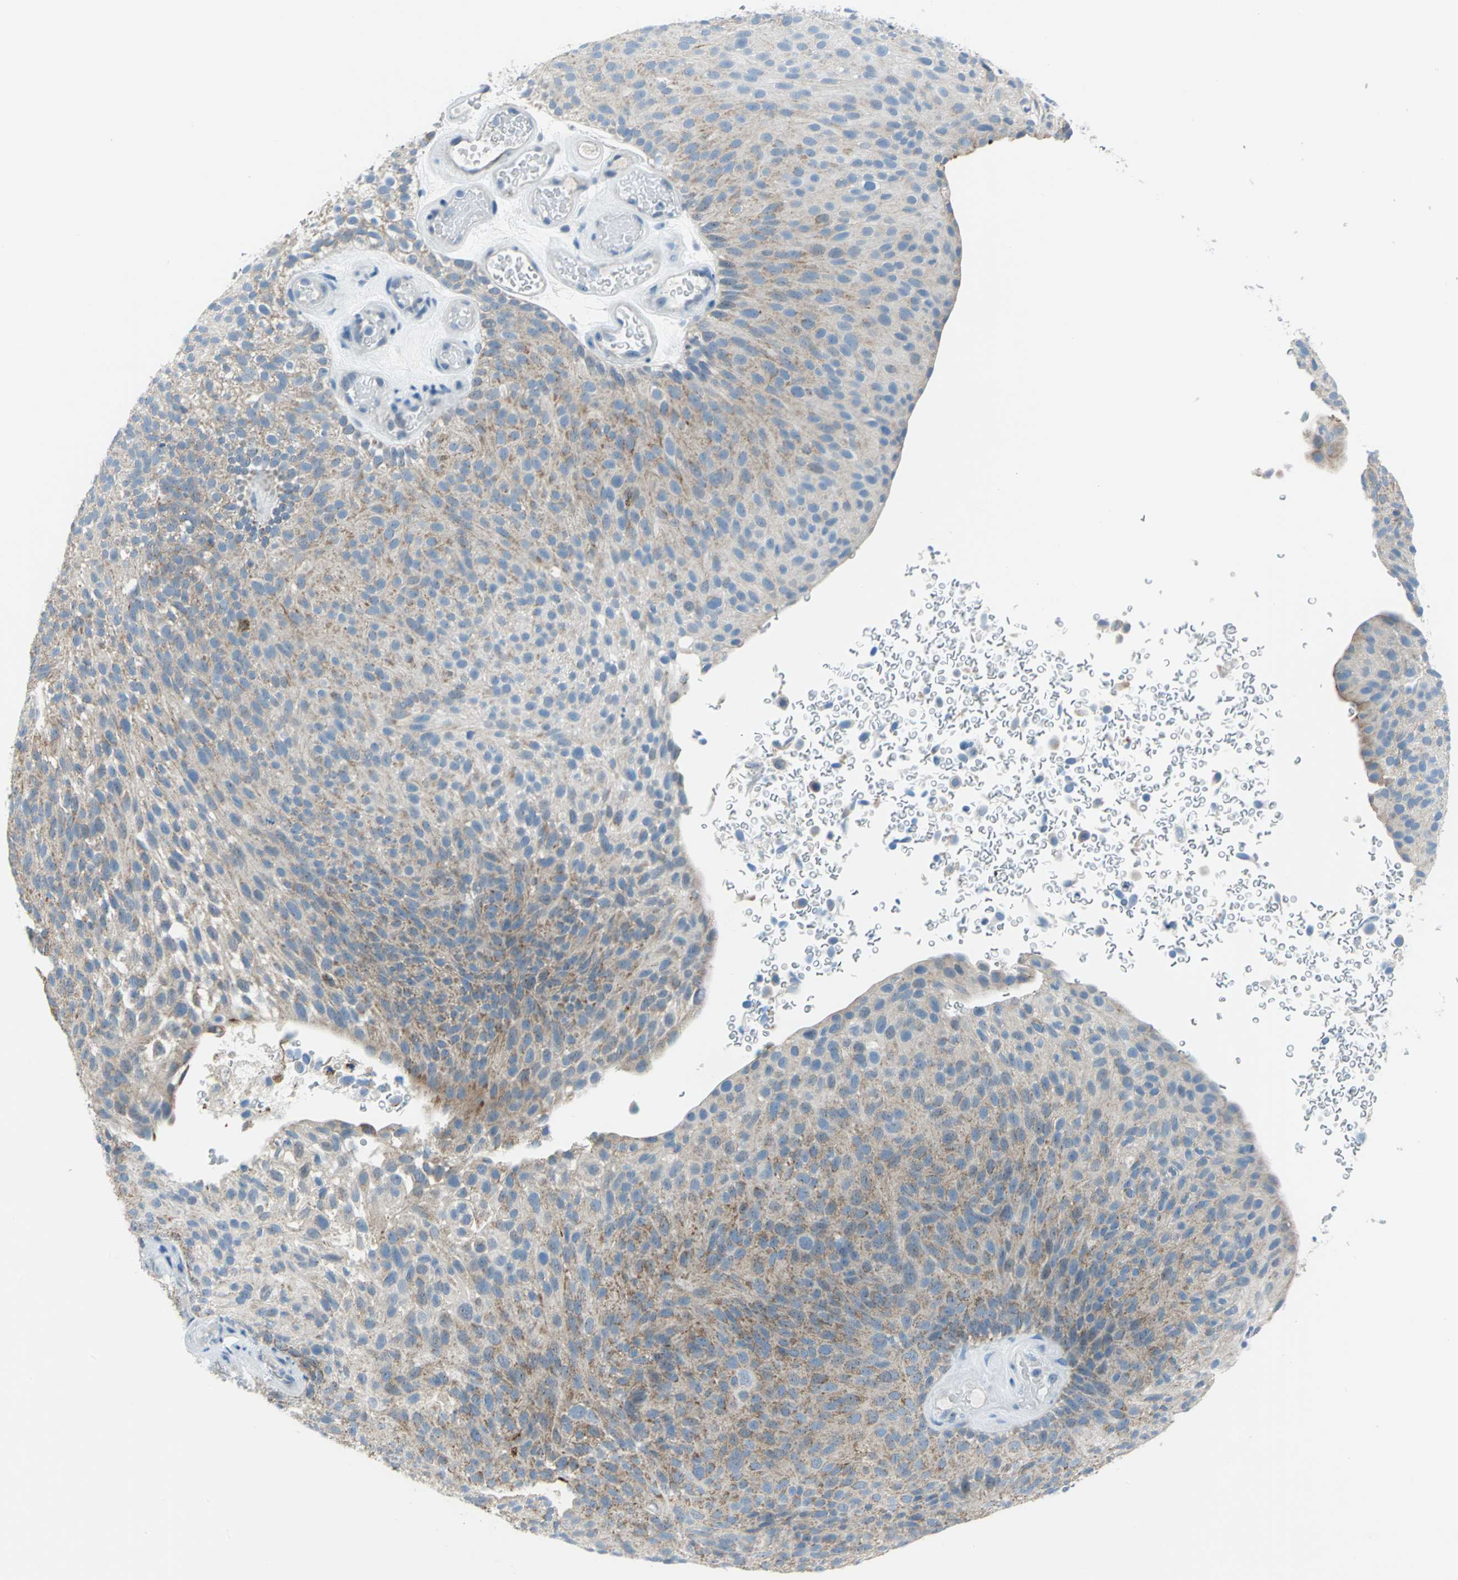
{"staining": {"intensity": "moderate", "quantity": "25%-75%", "location": "cytoplasmic/membranous"}, "tissue": "urothelial cancer", "cell_type": "Tumor cells", "image_type": "cancer", "snomed": [{"axis": "morphology", "description": "Urothelial carcinoma, Low grade"}, {"axis": "topography", "description": "Urinary bladder"}], "caption": "Urothelial carcinoma (low-grade) stained with a protein marker exhibits moderate staining in tumor cells.", "gene": "MUC4", "patient": {"sex": "male", "age": 78}}